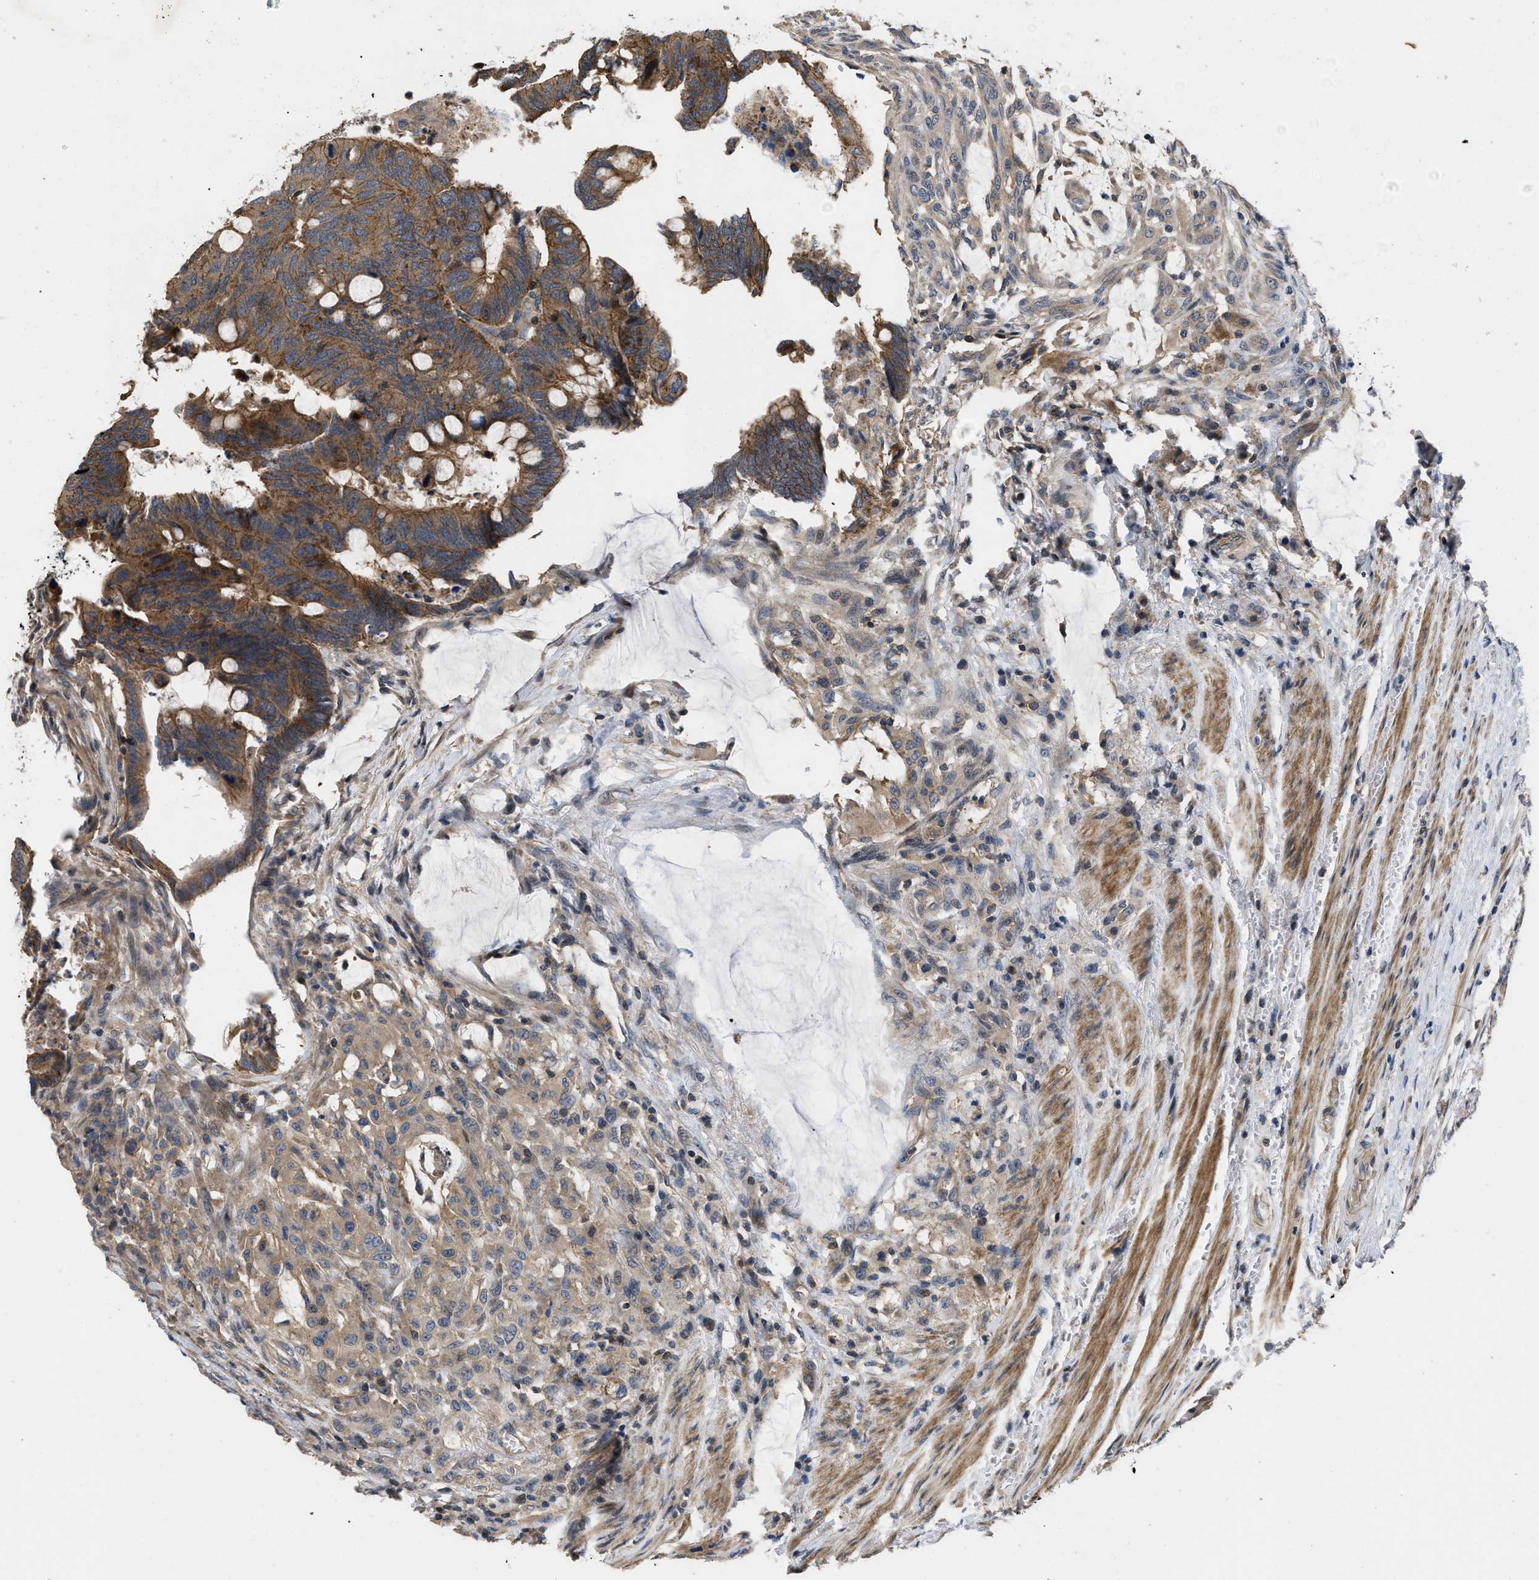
{"staining": {"intensity": "strong", "quantity": ">75%", "location": "cytoplasmic/membranous"}, "tissue": "colorectal cancer", "cell_type": "Tumor cells", "image_type": "cancer", "snomed": [{"axis": "morphology", "description": "Normal tissue, NOS"}, {"axis": "morphology", "description": "Adenocarcinoma, NOS"}, {"axis": "topography", "description": "Rectum"}, {"axis": "topography", "description": "Peripheral nerve tissue"}], "caption": "Immunohistochemistry (IHC) image of human colorectal adenocarcinoma stained for a protein (brown), which exhibits high levels of strong cytoplasmic/membranous staining in approximately >75% of tumor cells.", "gene": "PRDM14", "patient": {"sex": "male", "age": 92}}